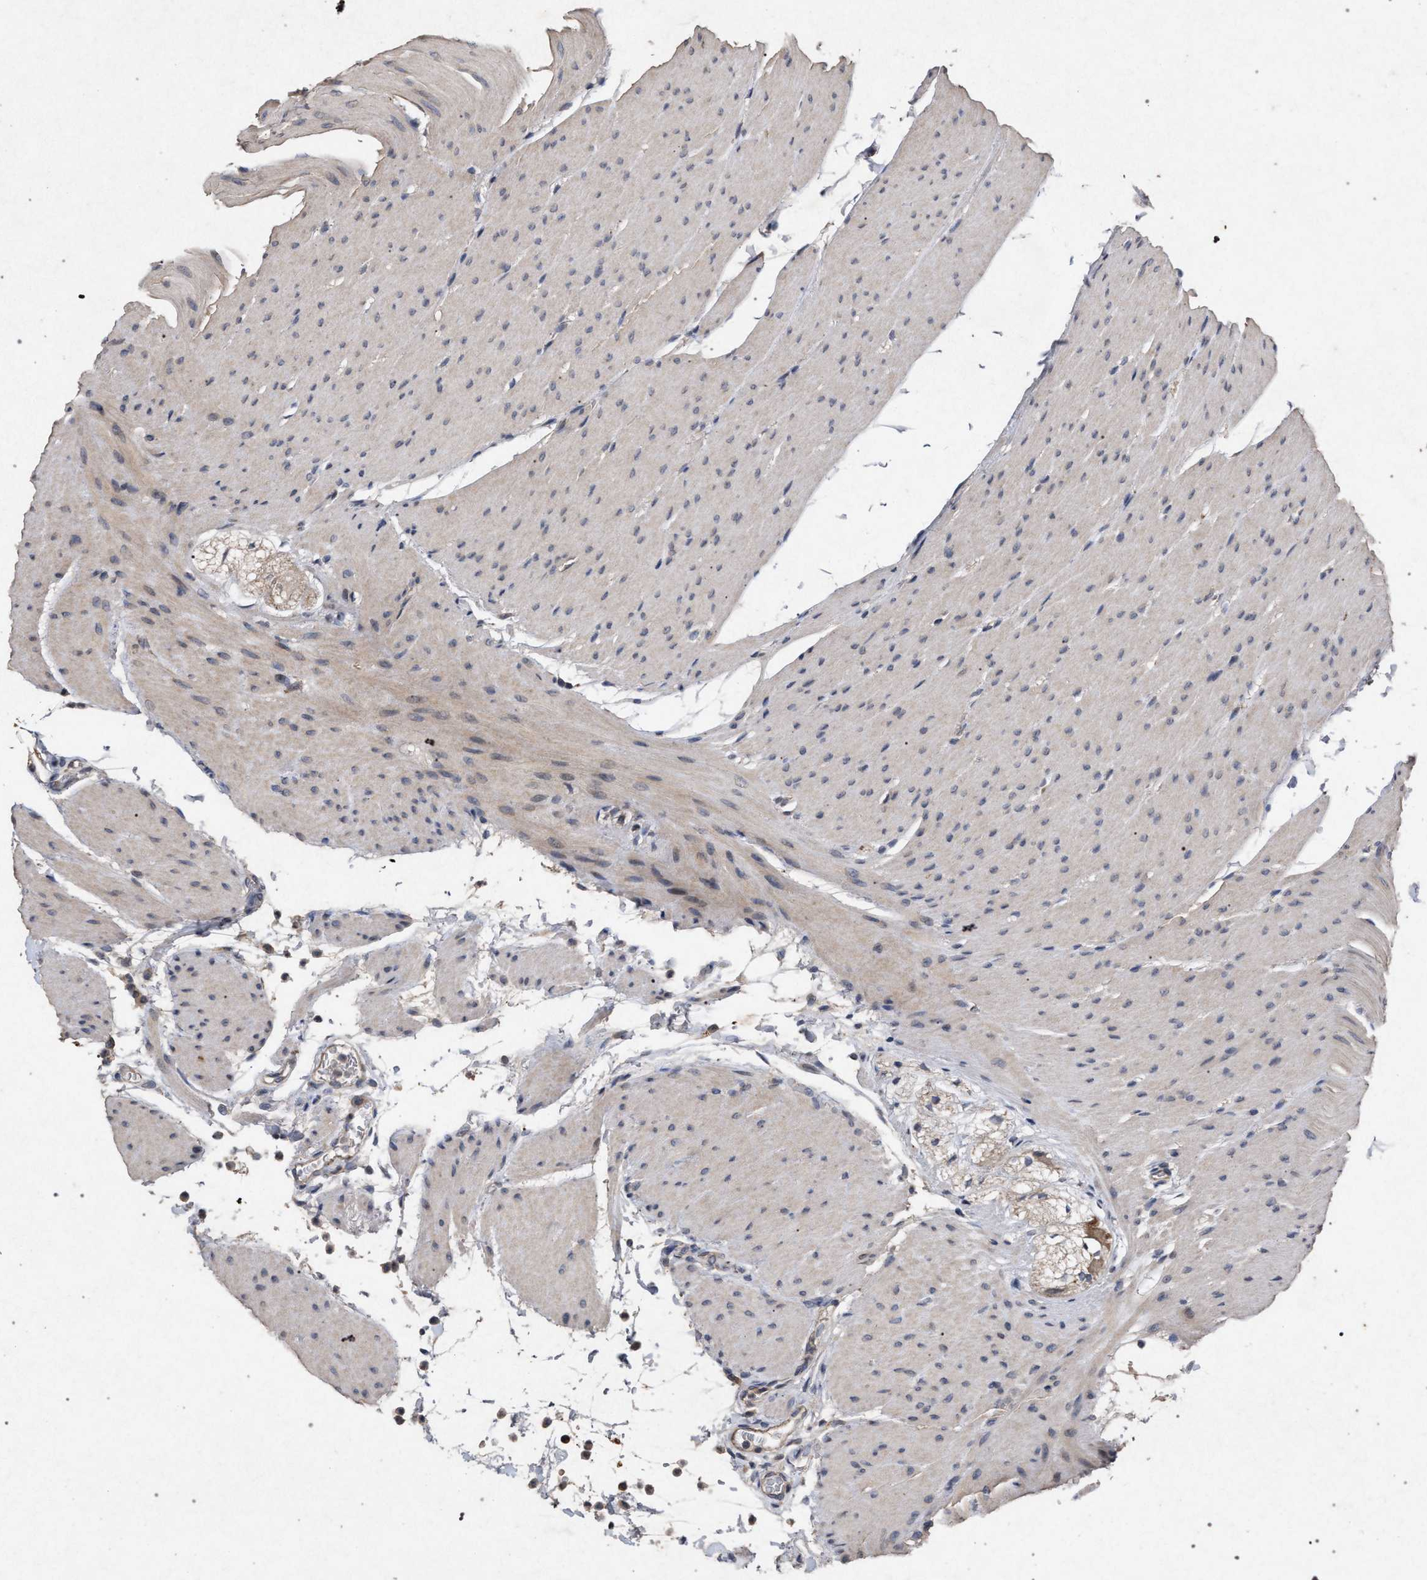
{"staining": {"intensity": "weak", "quantity": ">75%", "location": "cytoplasmic/membranous"}, "tissue": "colon", "cell_type": "Endothelial cells", "image_type": "normal", "snomed": [{"axis": "morphology", "description": "Normal tissue, NOS"}, {"axis": "topography", "description": "Smooth muscle"}, {"axis": "topography", "description": "Colon"}], "caption": "Endothelial cells demonstrate low levels of weak cytoplasmic/membranous staining in approximately >75% of cells in normal human colon.", "gene": "PKD2L1", "patient": {"sex": "male", "age": 67}}